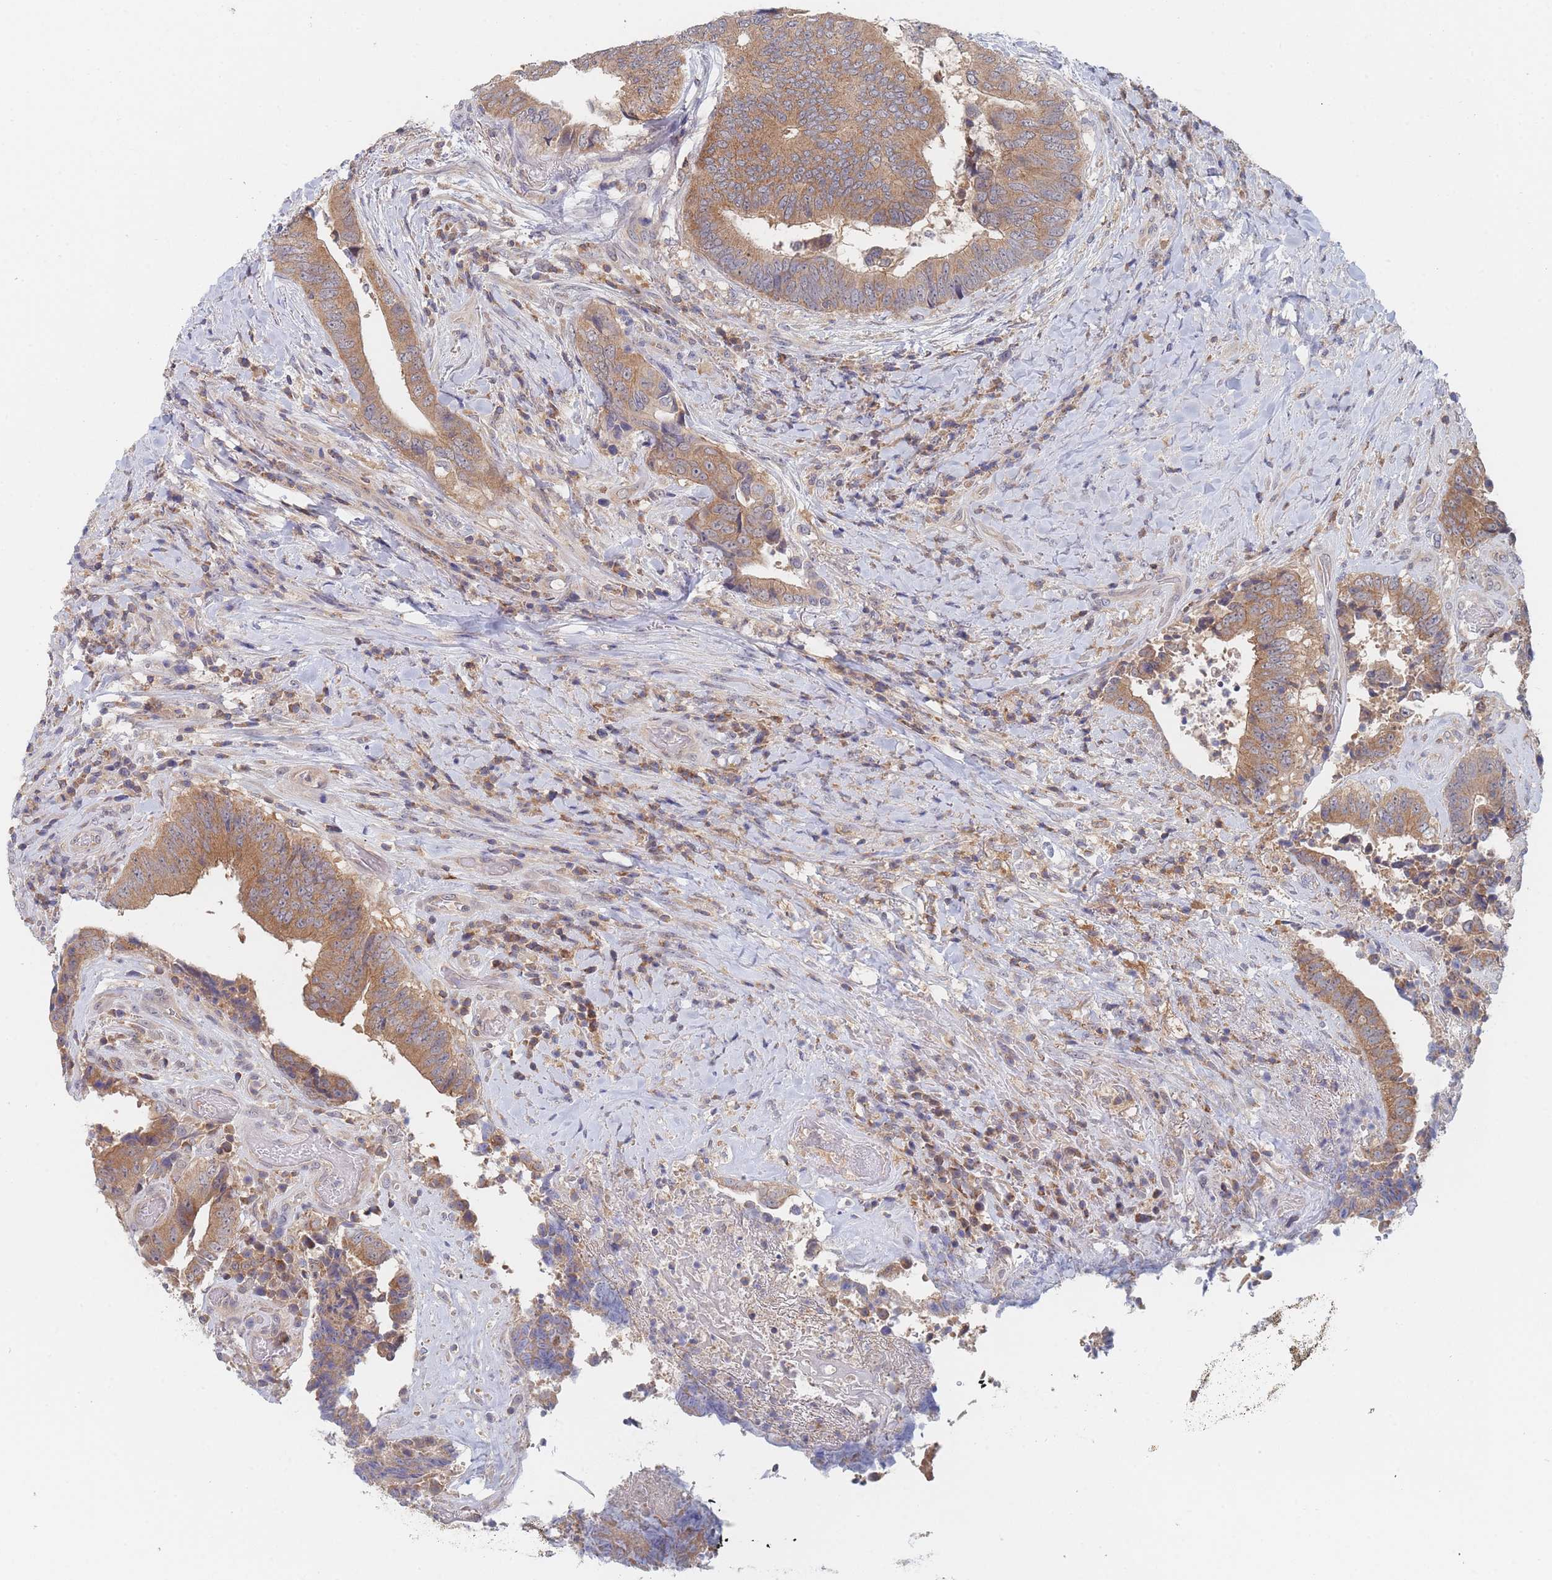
{"staining": {"intensity": "moderate", "quantity": ">75%", "location": "cytoplasmic/membranous"}, "tissue": "colorectal cancer", "cell_type": "Tumor cells", "image_type": "cancer", "snomed": [{"axis": "morphology", "description": "Adenocarcinoma, NOS"}, {"axis": "topography", "description": "Rectum"}], "caption": "A photomicrograph of adenocarcinoma (colorectal) stained for a protein reveals moderate cytoplasmic/membranous brown staining in tumor cells. The protein is stained brown, and the nuclei are stained in blue (DAB (3,3'-diaminobenzidine) IHC with brightfield microscopy, high magnification).", "gene": "PPP6C", "patient": {"sex": "male", "age": 72}}